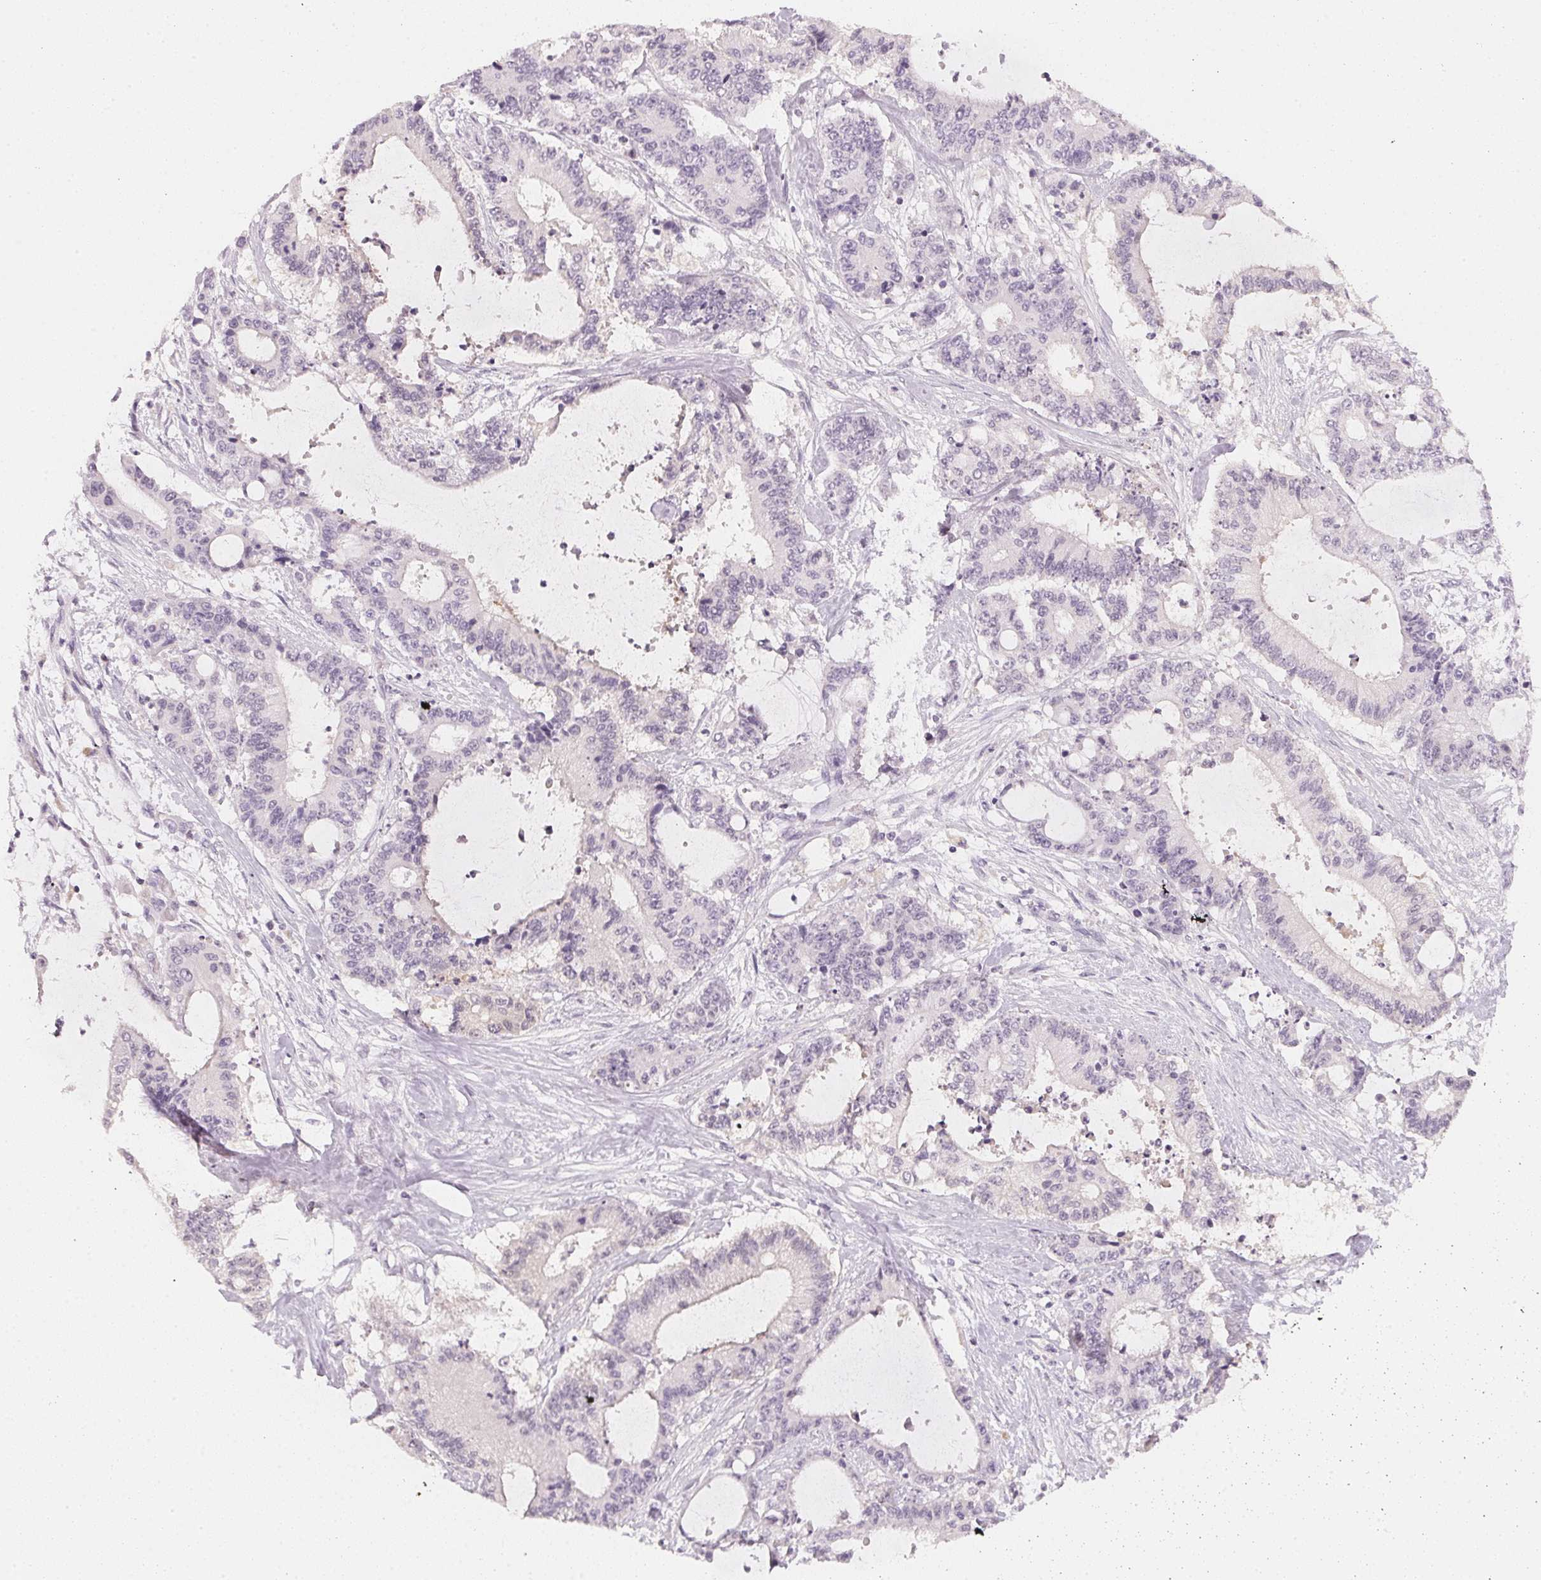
{"staining": {"intensity": "negative", "quantity": "none", "location": "none"}, "tissue": "liver cancer", "cell_type": "Tumor cells", "image_type": "cancer", "snomed": [{"axis": "morphology", "description": "Cholangiocarcinoma"}, {"axis": "topography", "description": "Liver"}], "caption": "The photomicrograph exhibits no staining of tumor cells in liver cancer (cholangiocarcinoma).", "gene": "CFAP276", "patient": {"sex": "female", "age": 73}}